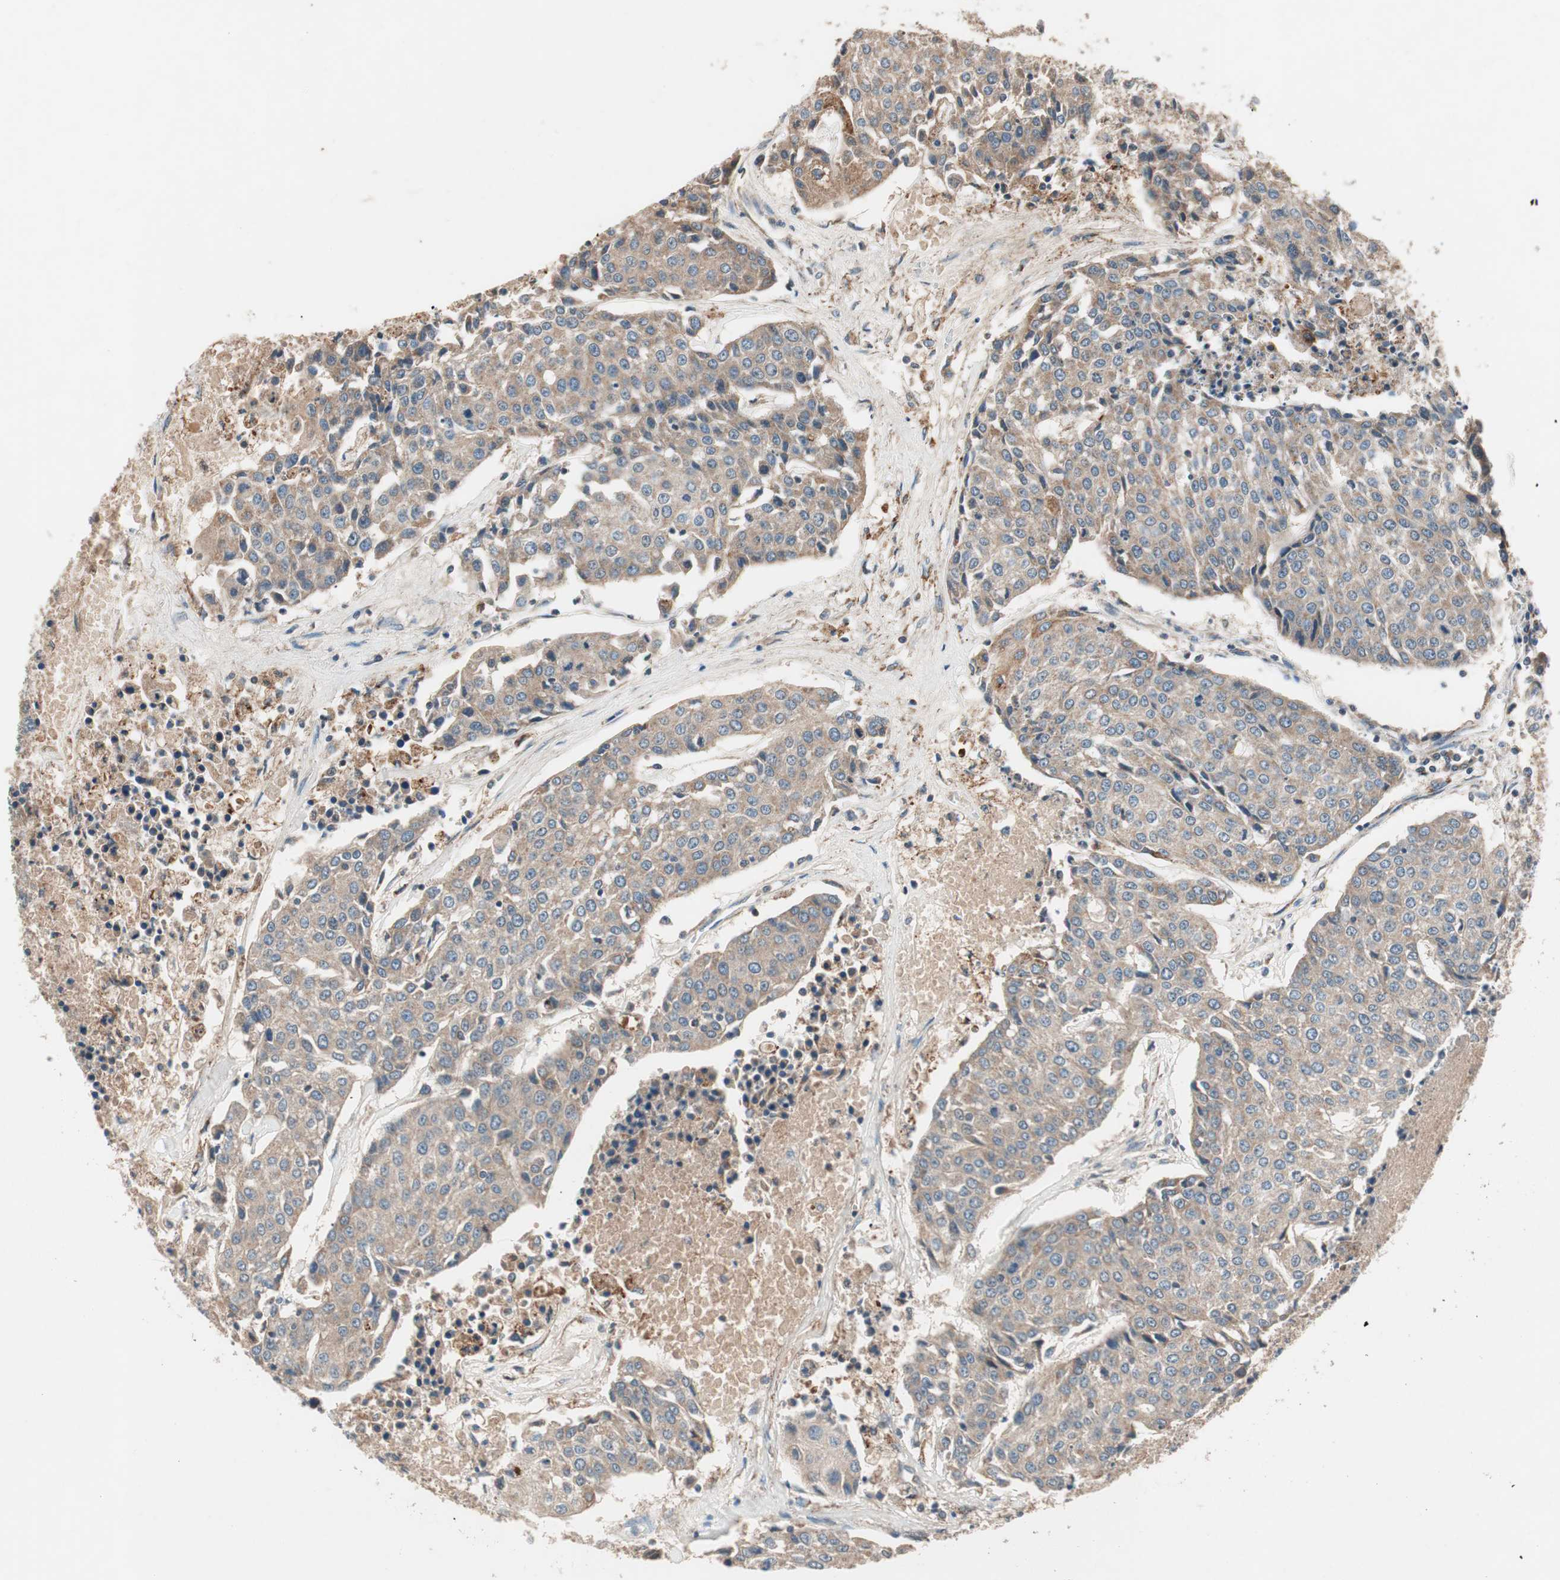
{"staining": {"intensity": "weak", "quantity": ">75%", "location": "cytoplasmic/membranous"}, "tissue": "urothelial cancer", "cell_type": "Tumor cells", "image_type": "cancer", "snomed": [{"axis": "morphology", "description": "Urothelial carcinoma, High grade"}, {"axis": "topography", "description": "Urinary bladder"}], "caption": "A histopathology image of human urothelial cancer stained for a protein reveals weak cytoplasmic/membranous brown staining in tumor cells.", "gene": "HPN", "patient": {"sex": "female", "age": 85}}